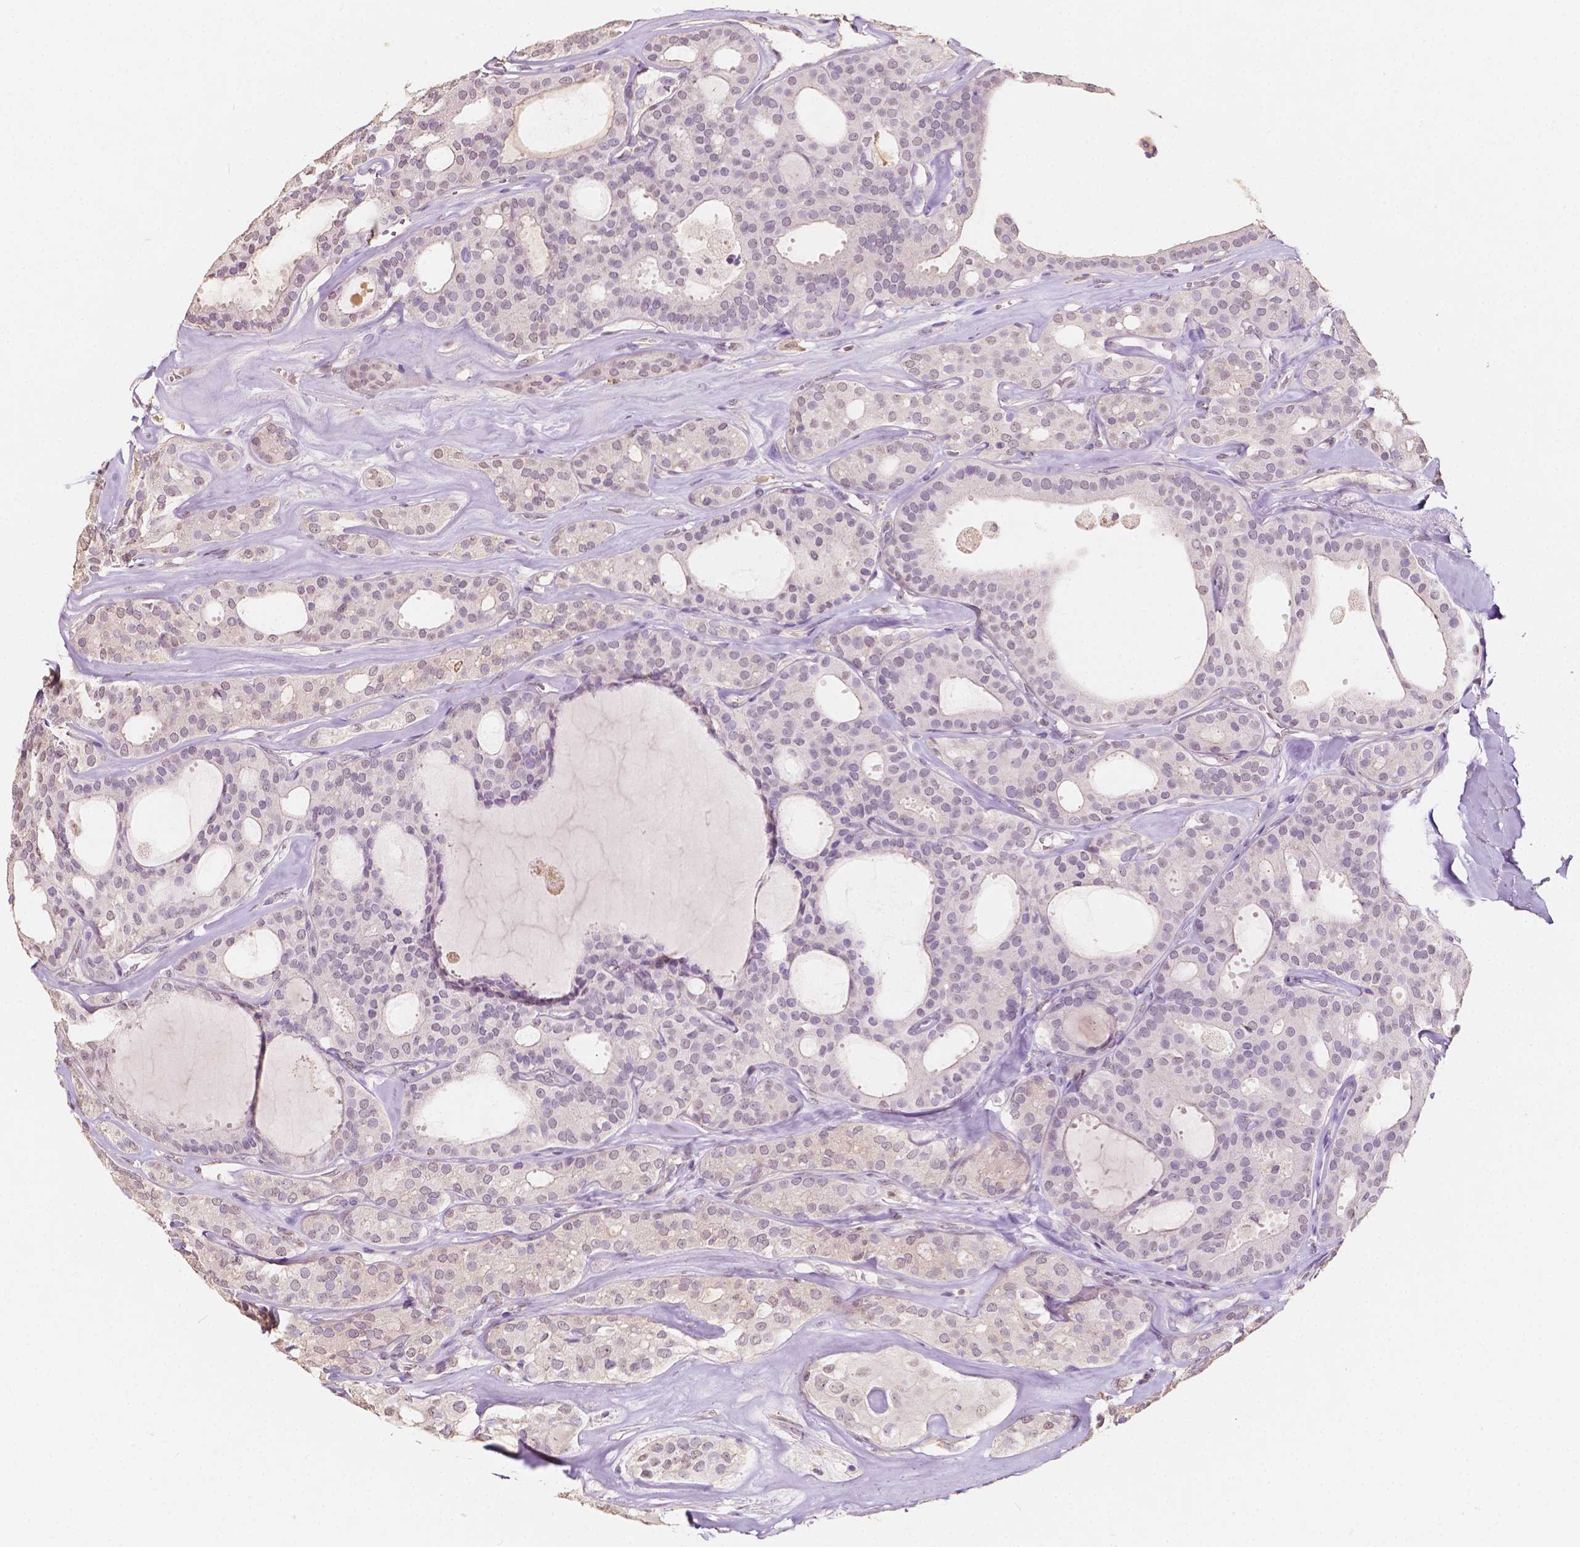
{"staining": {"intensity": "weak", "quantity": "<25%", "location": "nuclear"}, "tissue": "thyroid cancer", "cell_type": "Tumor cells", "image_type": "cancer", "snomed": [{"axis": "morphology", "description": "Follicular adenoma carcinoma, NOS"}, {"axis": "topography", "description": "Thyroid gland"}], "caption": "Human thyroid follicular adenoma carcinoma stained for a protein using immunohistochemistry (IHC) shows no positivity in tumor cells.", "gene": "SOX15", "patient": {"sex": "male", "age": 75}}